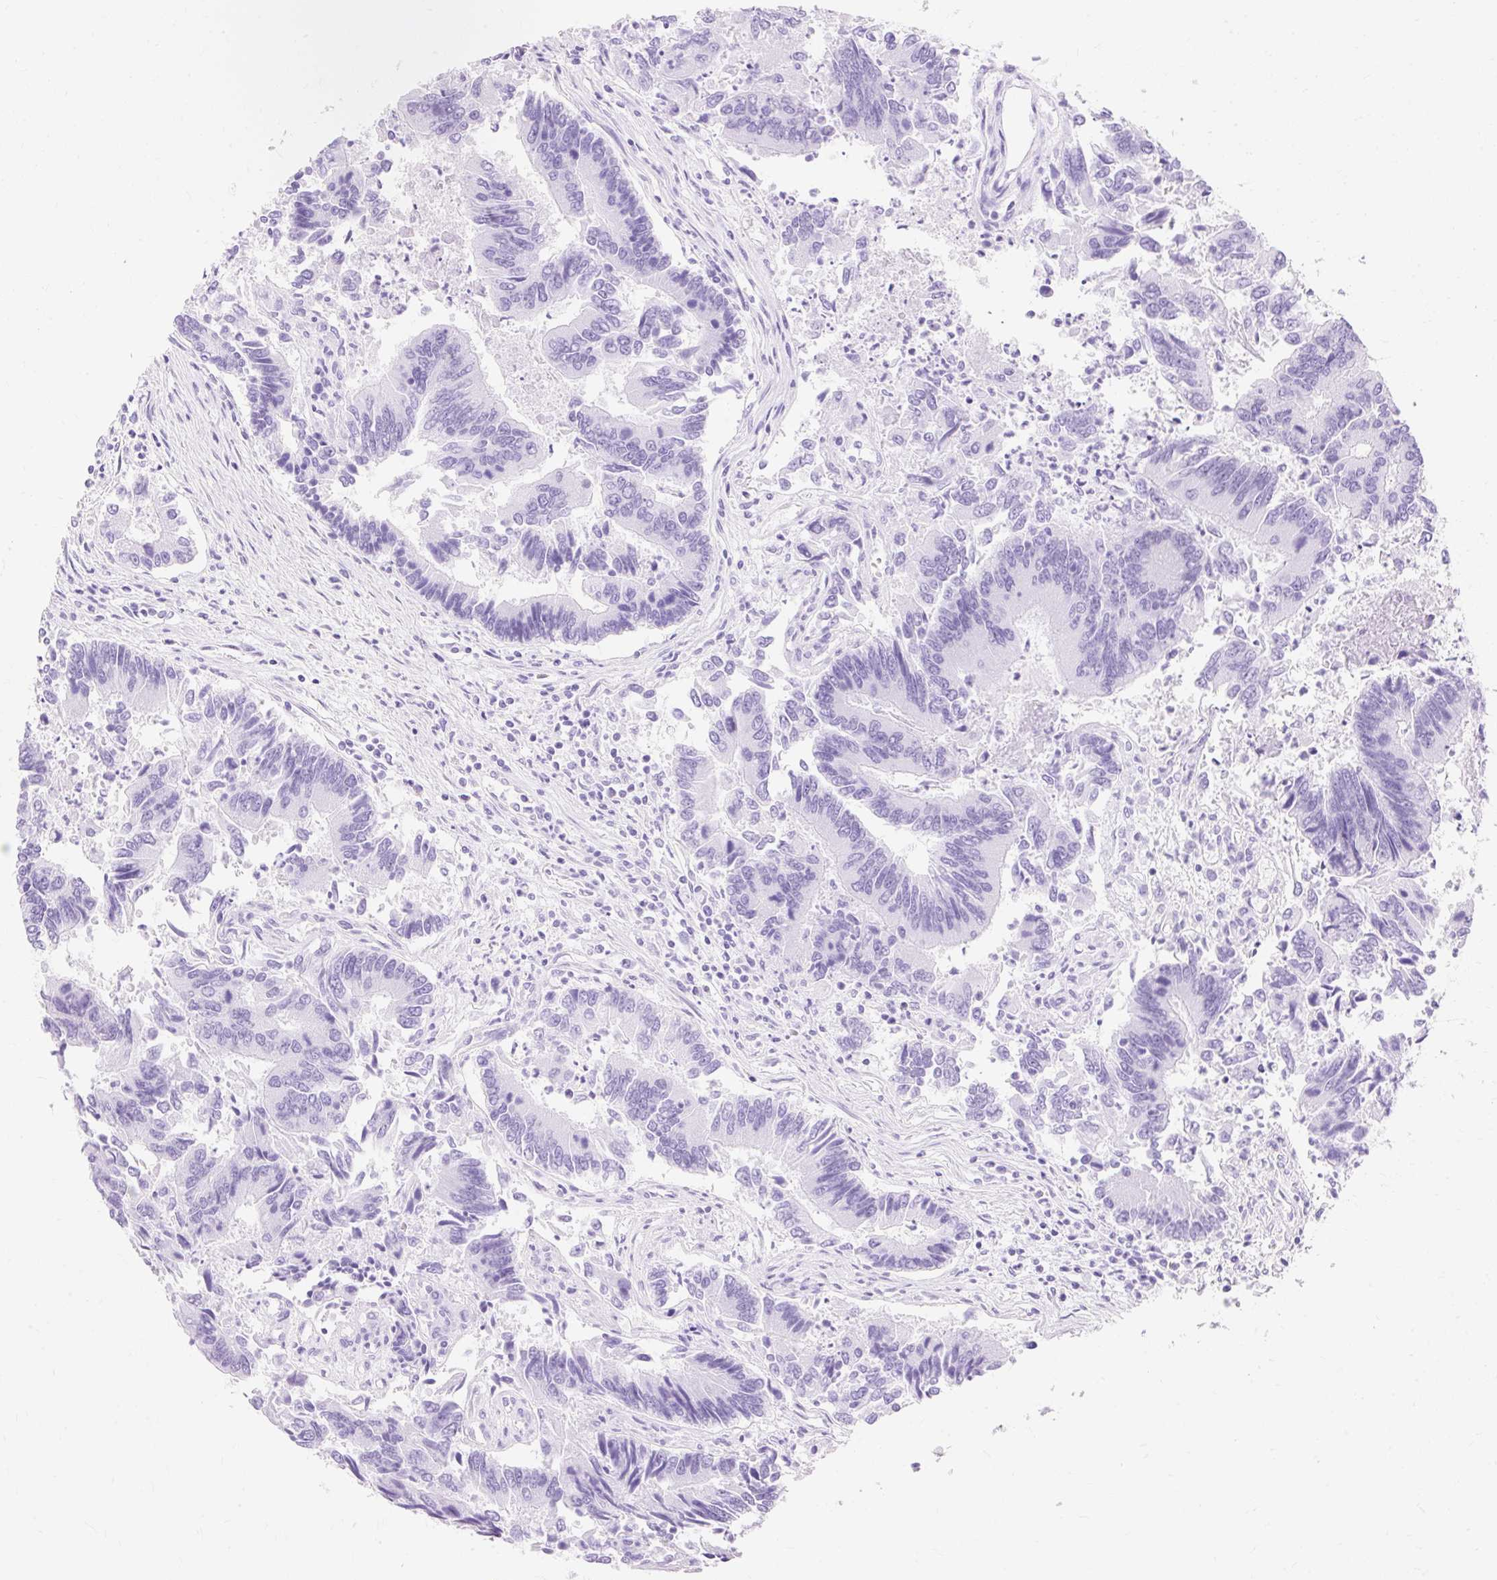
{"staining": {"intensity": "negative", "quantity": "none", "location": "none"}, "tissue": "colorectal cancer", "cell_type": "Tumor cells", "image_type": "cancer", "snomed": [{"axis": "morphology", "description": "Adenocarcinoma, NOS"}, {"axis": "topography", "description": "Colon"}], "caption": "The image reveals no significant staining in tumor cells of adenocarcinoma (colorectal).", "gene": "MBP", "patient": {"sex": "female", "age": 67}}